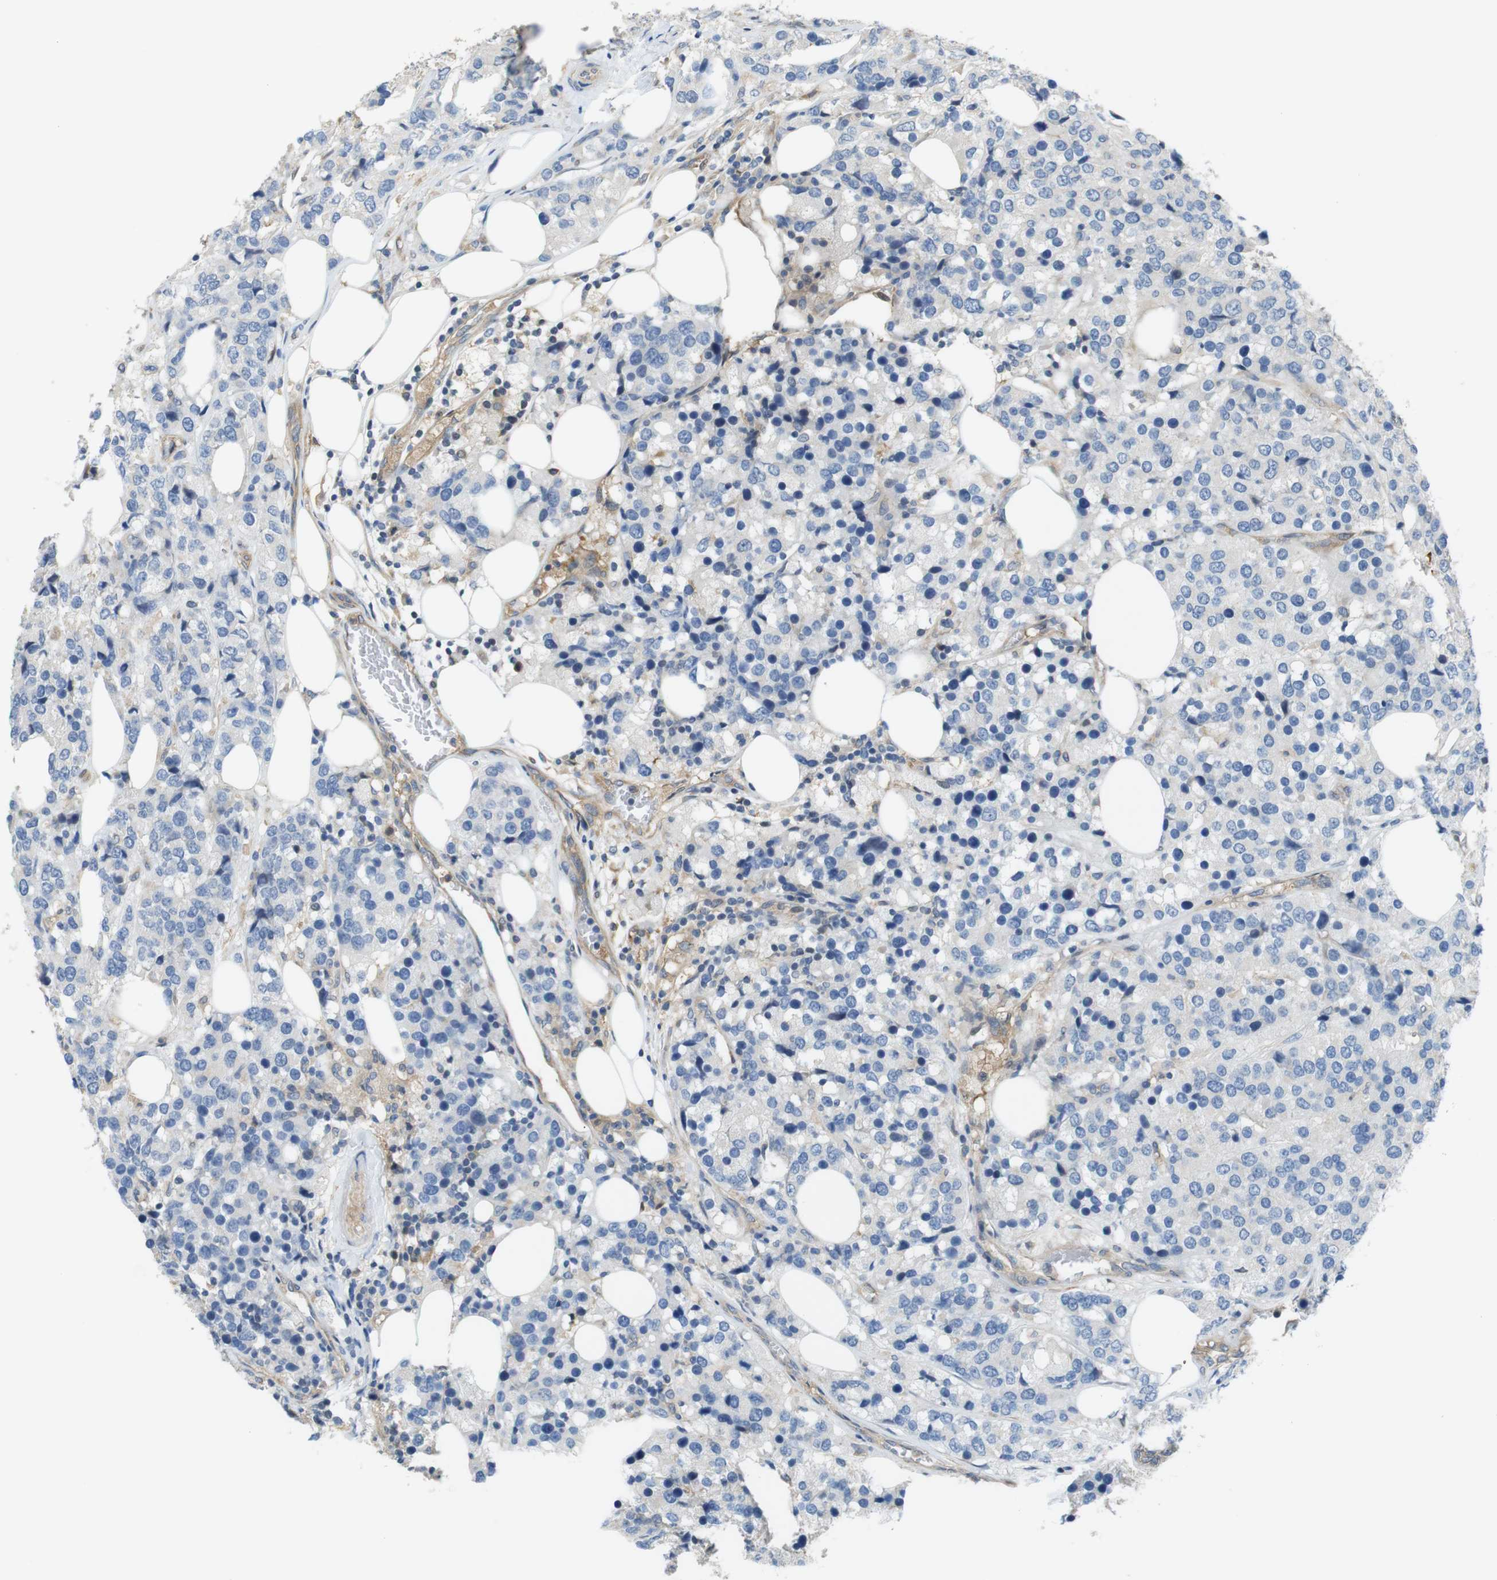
{"staining": {"intensity": "negative", "quantity": "none", "location": "none"}, "tissue": "breast cancer", "cell_type": "Tumor cells", "image_type": "cancer", "snomed": [{"axis": "morphology", "description": "Lobular carcinoma"}, {"axis": "topography", "description": "Breast"}], "caption": "DAB immunohistochemical staining of human breast lobular carcinoma exhibits no significant staining in tumor cells.", "gene": "PCDH10", "patient": {"sex": "female", "age": 59}}